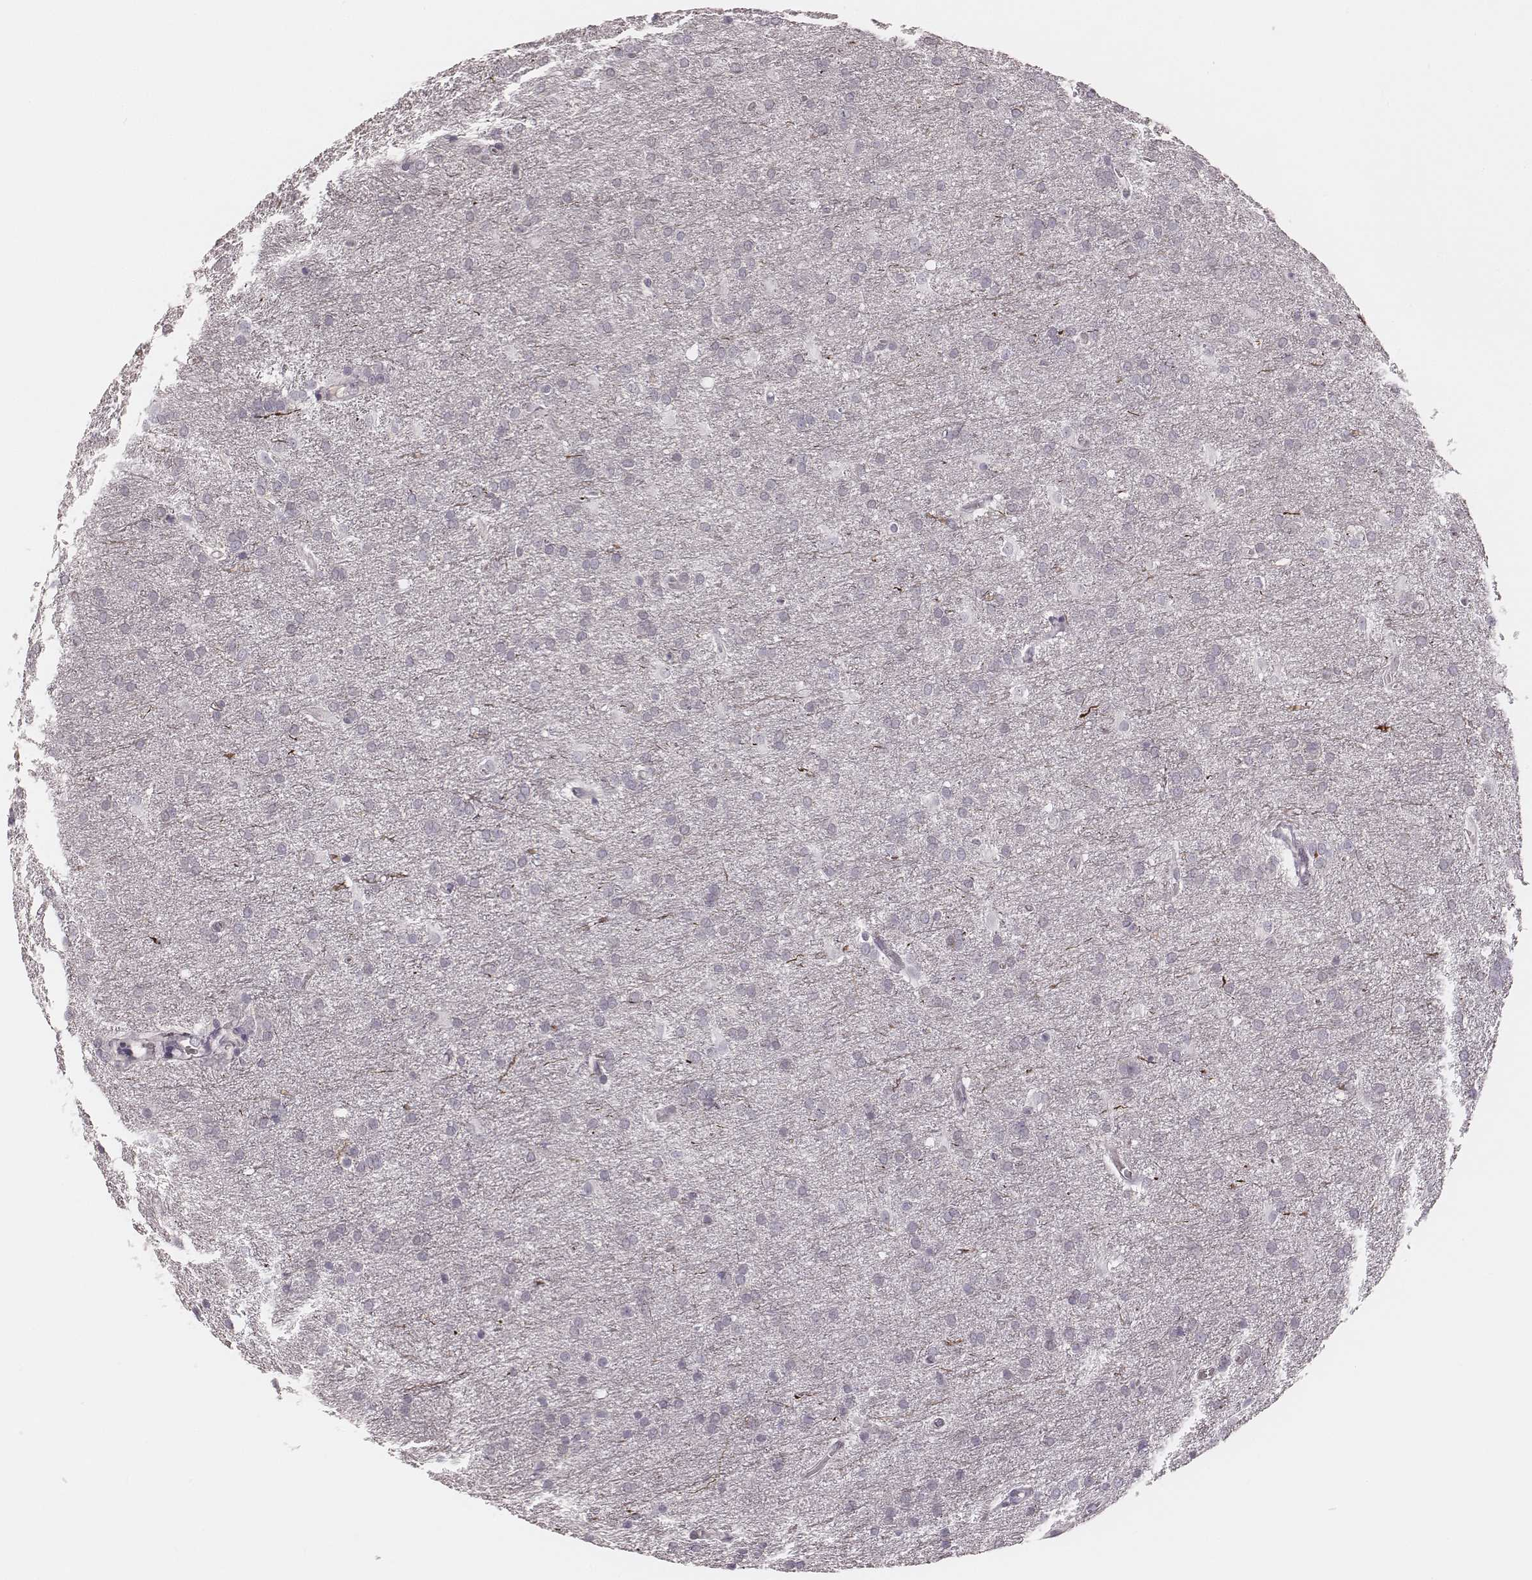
{"staining": {"intensity": "negative", "quantity": "none", "location": "none"}, "tissue": "glioma", "cell_type": "Tumor cells", "image_type": "cancer", "snomed": [{"axis": "morphology", "description": "Glioma, malignant, Low grade"}, {"axis": "topography", "description": "Brain"}], "caption": "IHC of glioma displays no positivity in tumor cells.", "gene": "MSX1", "patient": {"sex": "female", "age": 32}}